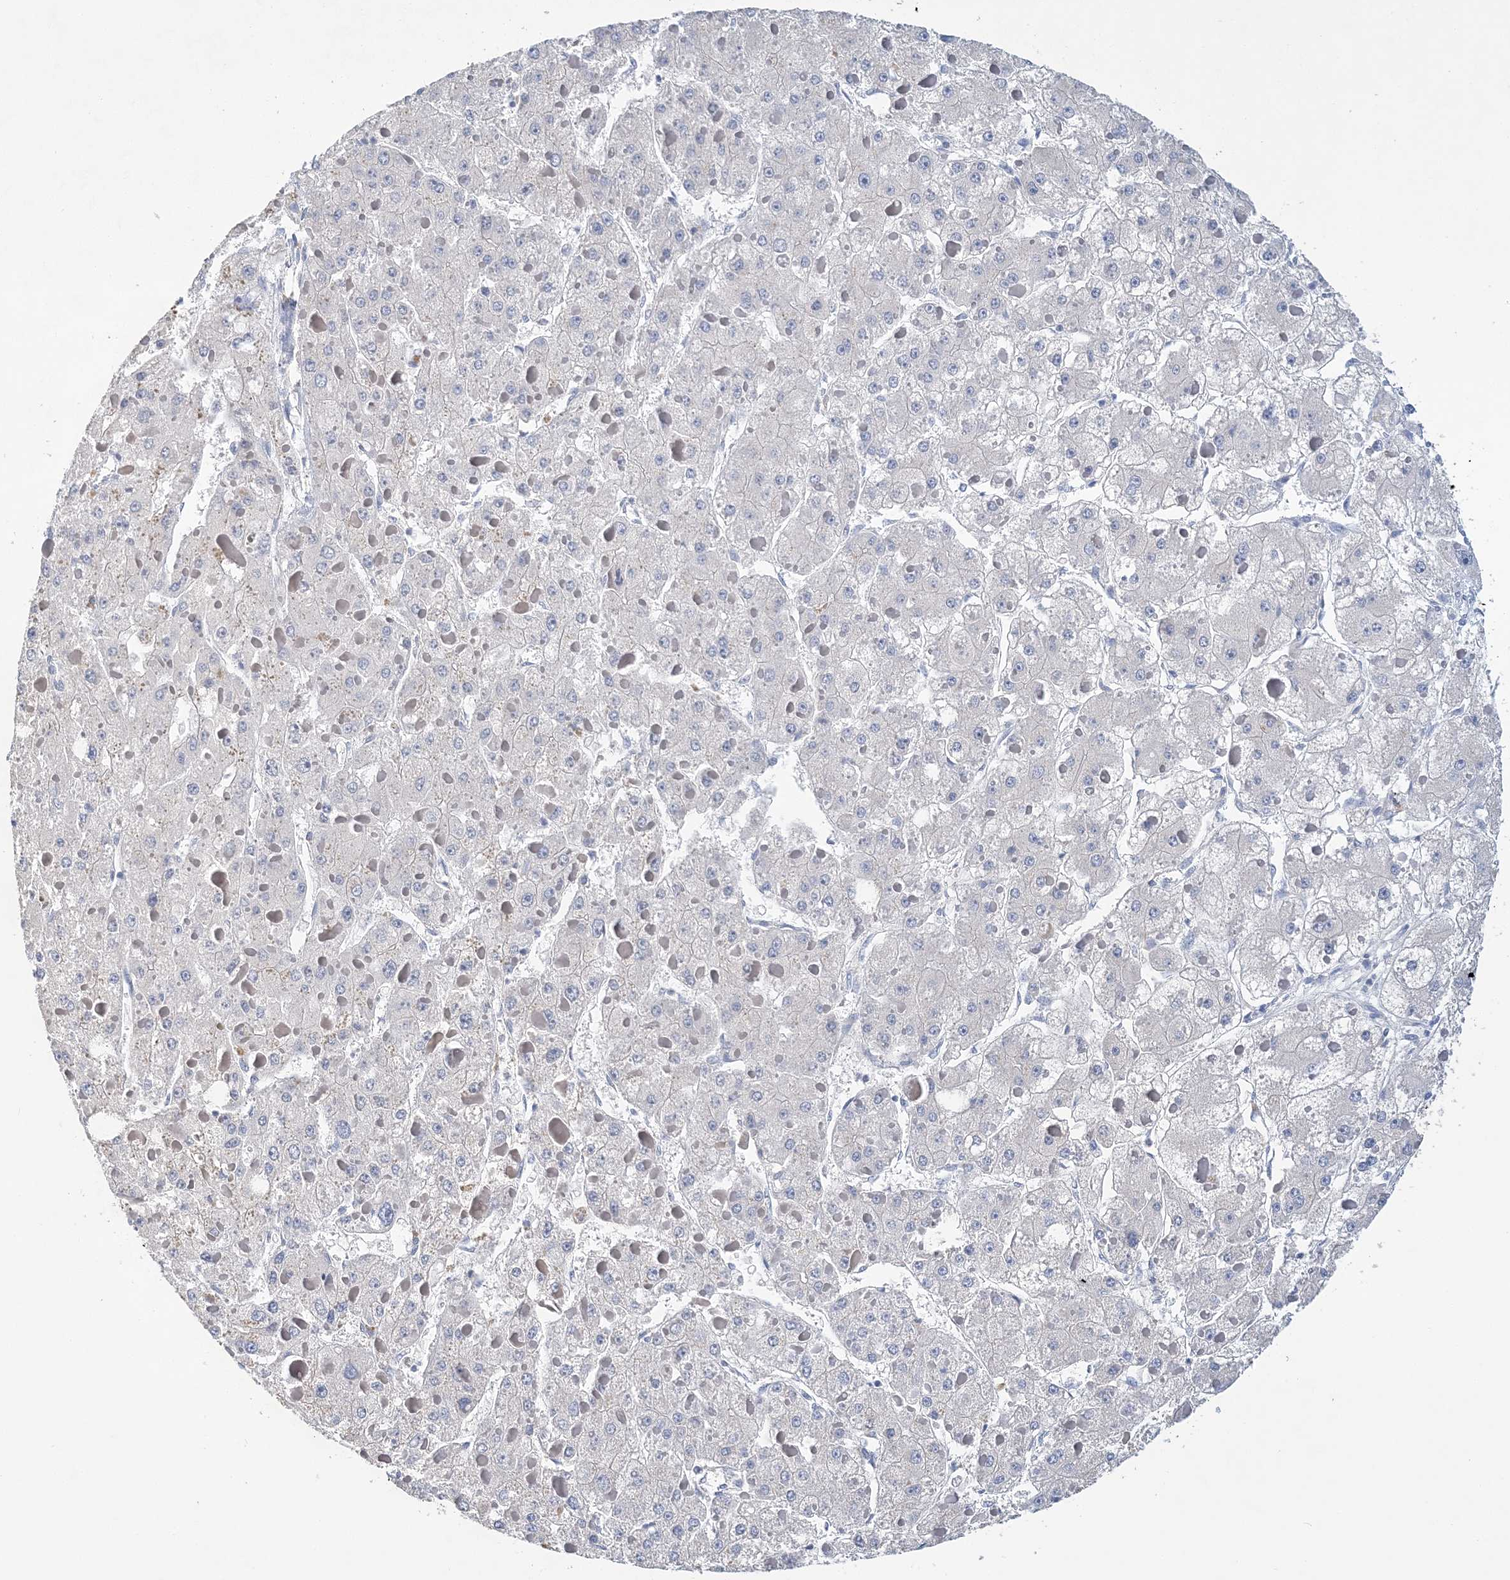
{"staining": {"intensity": "negative", "quantity": "none", "location": "none"}, "tissue": "liver cancer", "cell_type": "Tumor cells", "image_type": "cancer", "snomed": [{"axis": "morphology", "description": "Carcinoma, Hepatocellular, NOS"}, {"axis": "topography", "description": "Liver"}], "caption": "Immunohistochemistry photomicrograph of hepatocellular carcinoma (liver) stained for a protein (brown), which shows no positivity in tumor cells.", "gene": "LRRIQ4", "patient": {"sex": "female", "age": 73}}